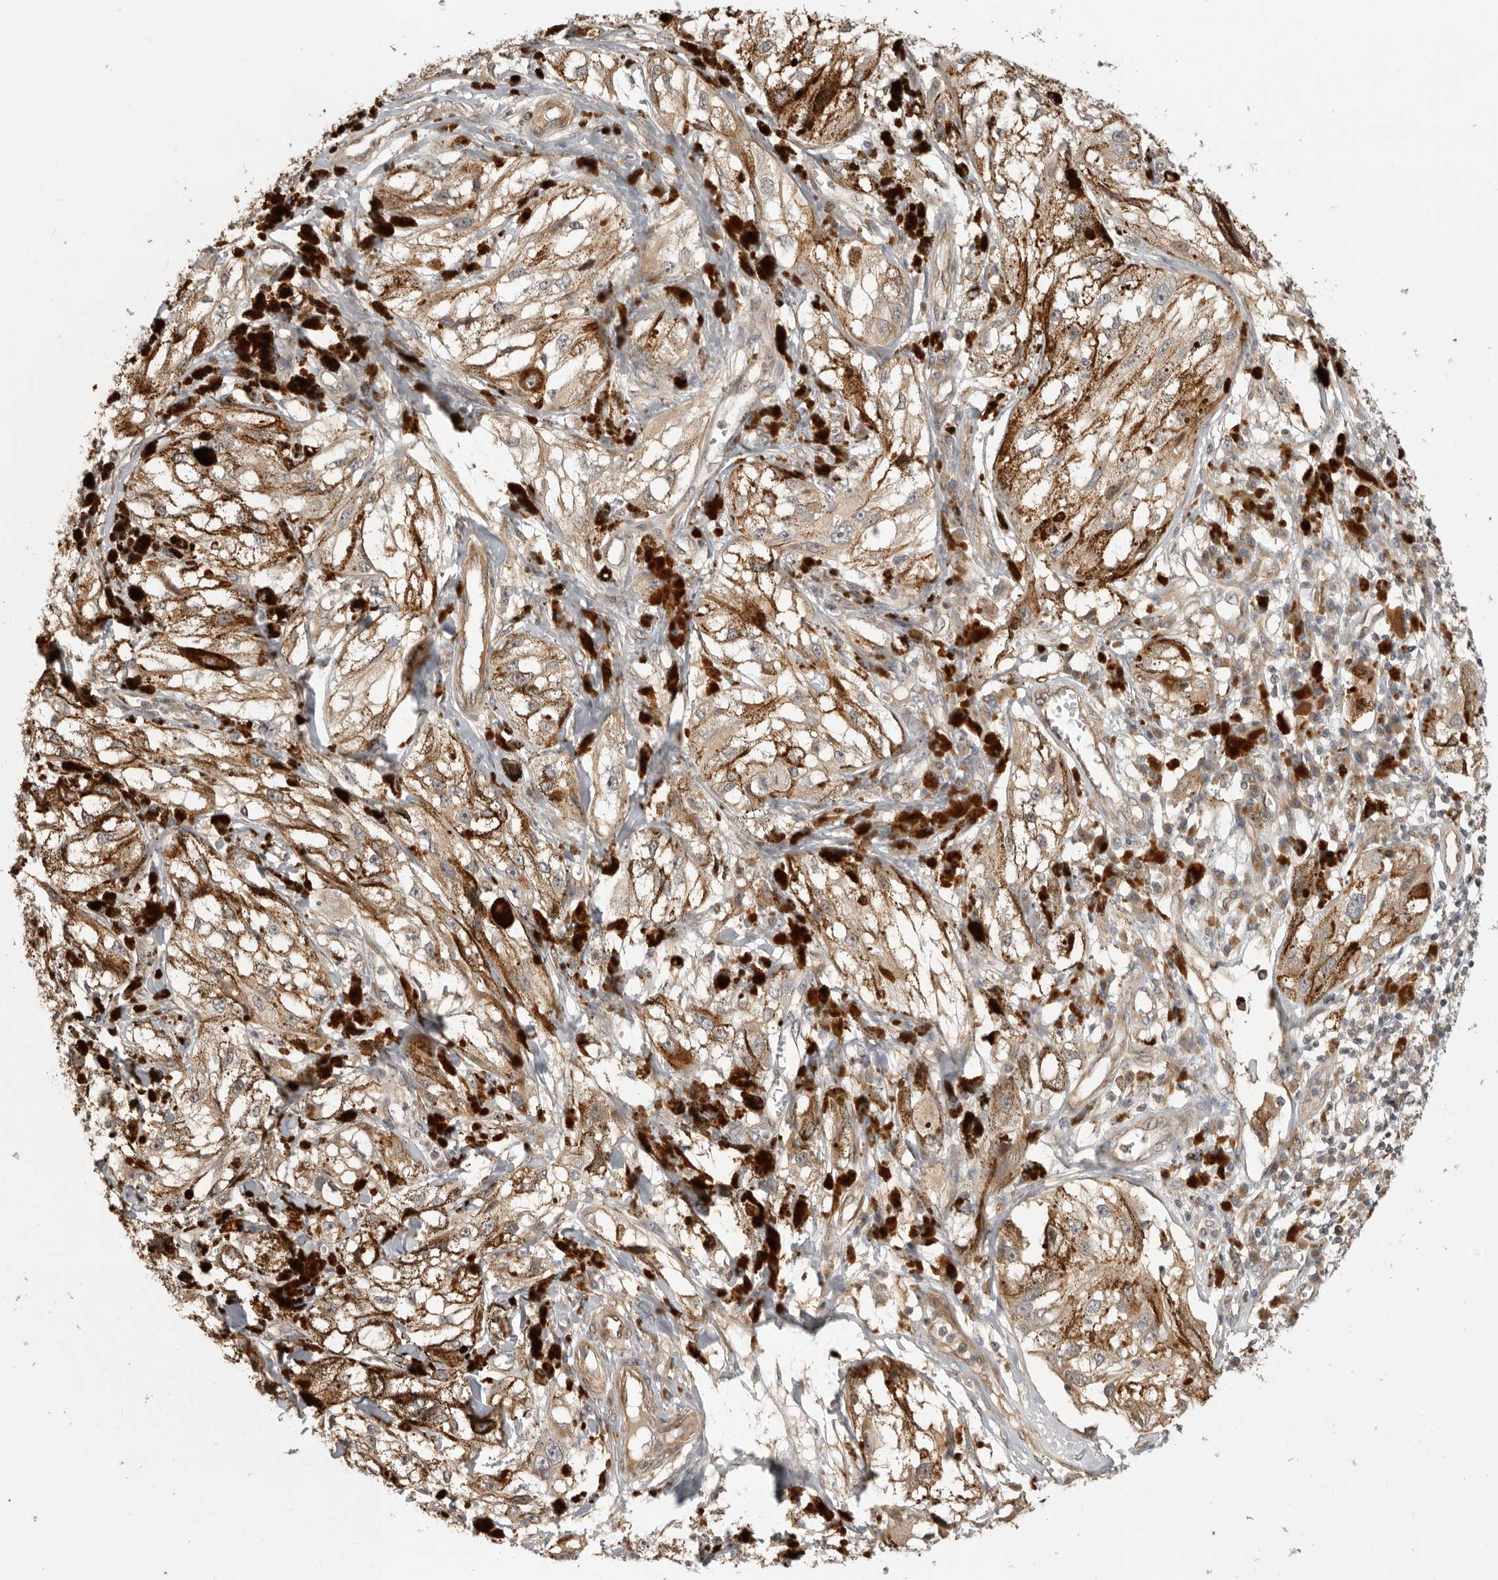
{"staining": {"intensity": "moderate", "quantity": ">75%", "location": "cytoplasmic/membranous"}, "tissue": "melanoma", "cell_type": "Tumor cells", "image_type": "cancer", "snomed": [{"axis": "morphology", "description": "Malignant melanoma, NOS"}, {"axis": "topography", "description": "Skin"}], "caption": "This photomicrograph reveals immunohistochemistry staining of malignant melanoma, with medium moderate cytoplasmic/membranous expression in approximately >75% of tumor cells.", "gene": "CUEDC1", "patient": {"sex": "male", "age": 88}}